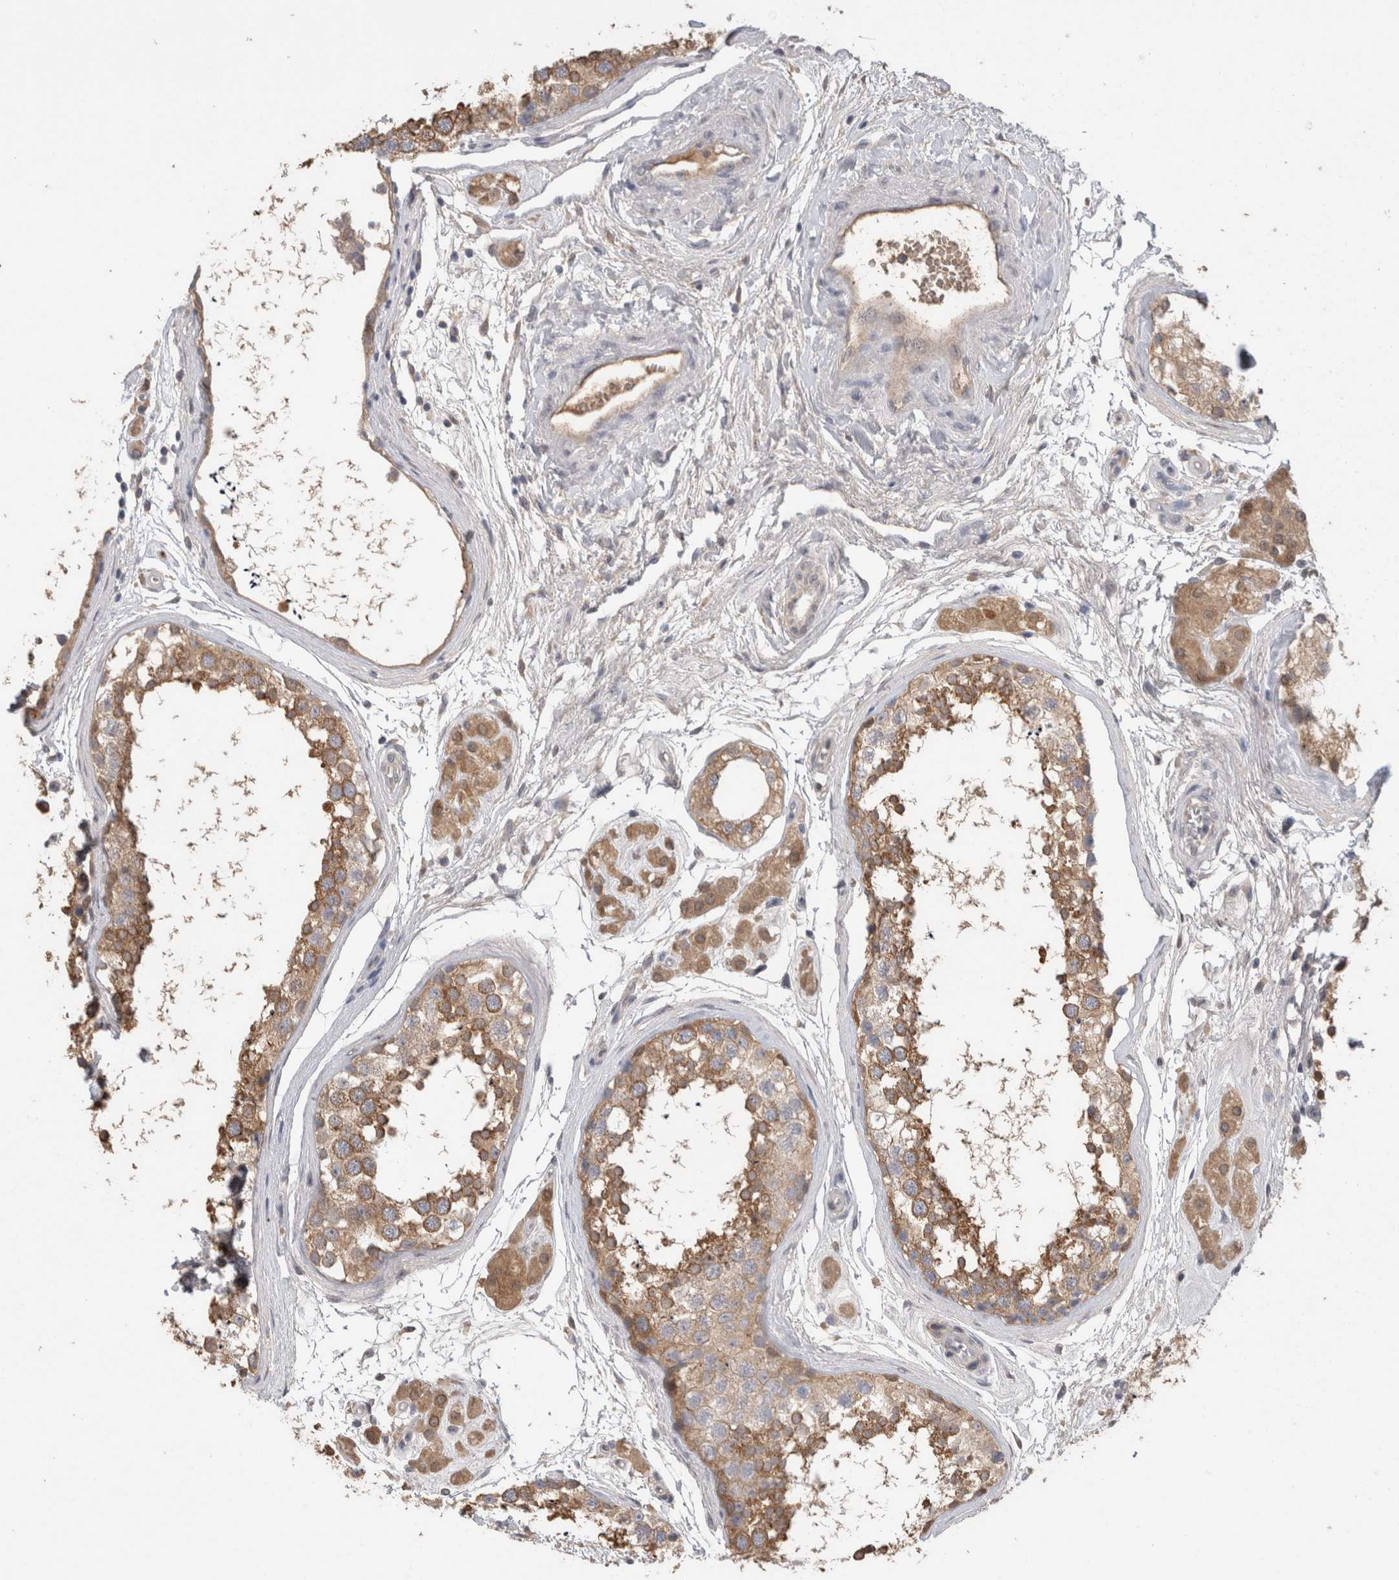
{"staining": {"intensity": "moderate", "quantity": ">75%", "location": "cytoplasmic/membranous"}, "tissue": "testis", "cell_type": "Cells in seminiferous ducts", "image_type": "normal", "snomed": [{"axis": "morphology", "description": "Normal tissue, NOS"}, {"axis": "topography", "description": "Testis"}], "caption": "Protein analysis of benign testis shows moderate cytoplasmic/membranous staining in about >75% of cells in seminiferous ducts.", "gene": "PPP3CC", "patient": {"sex": "male", "age": 56}}